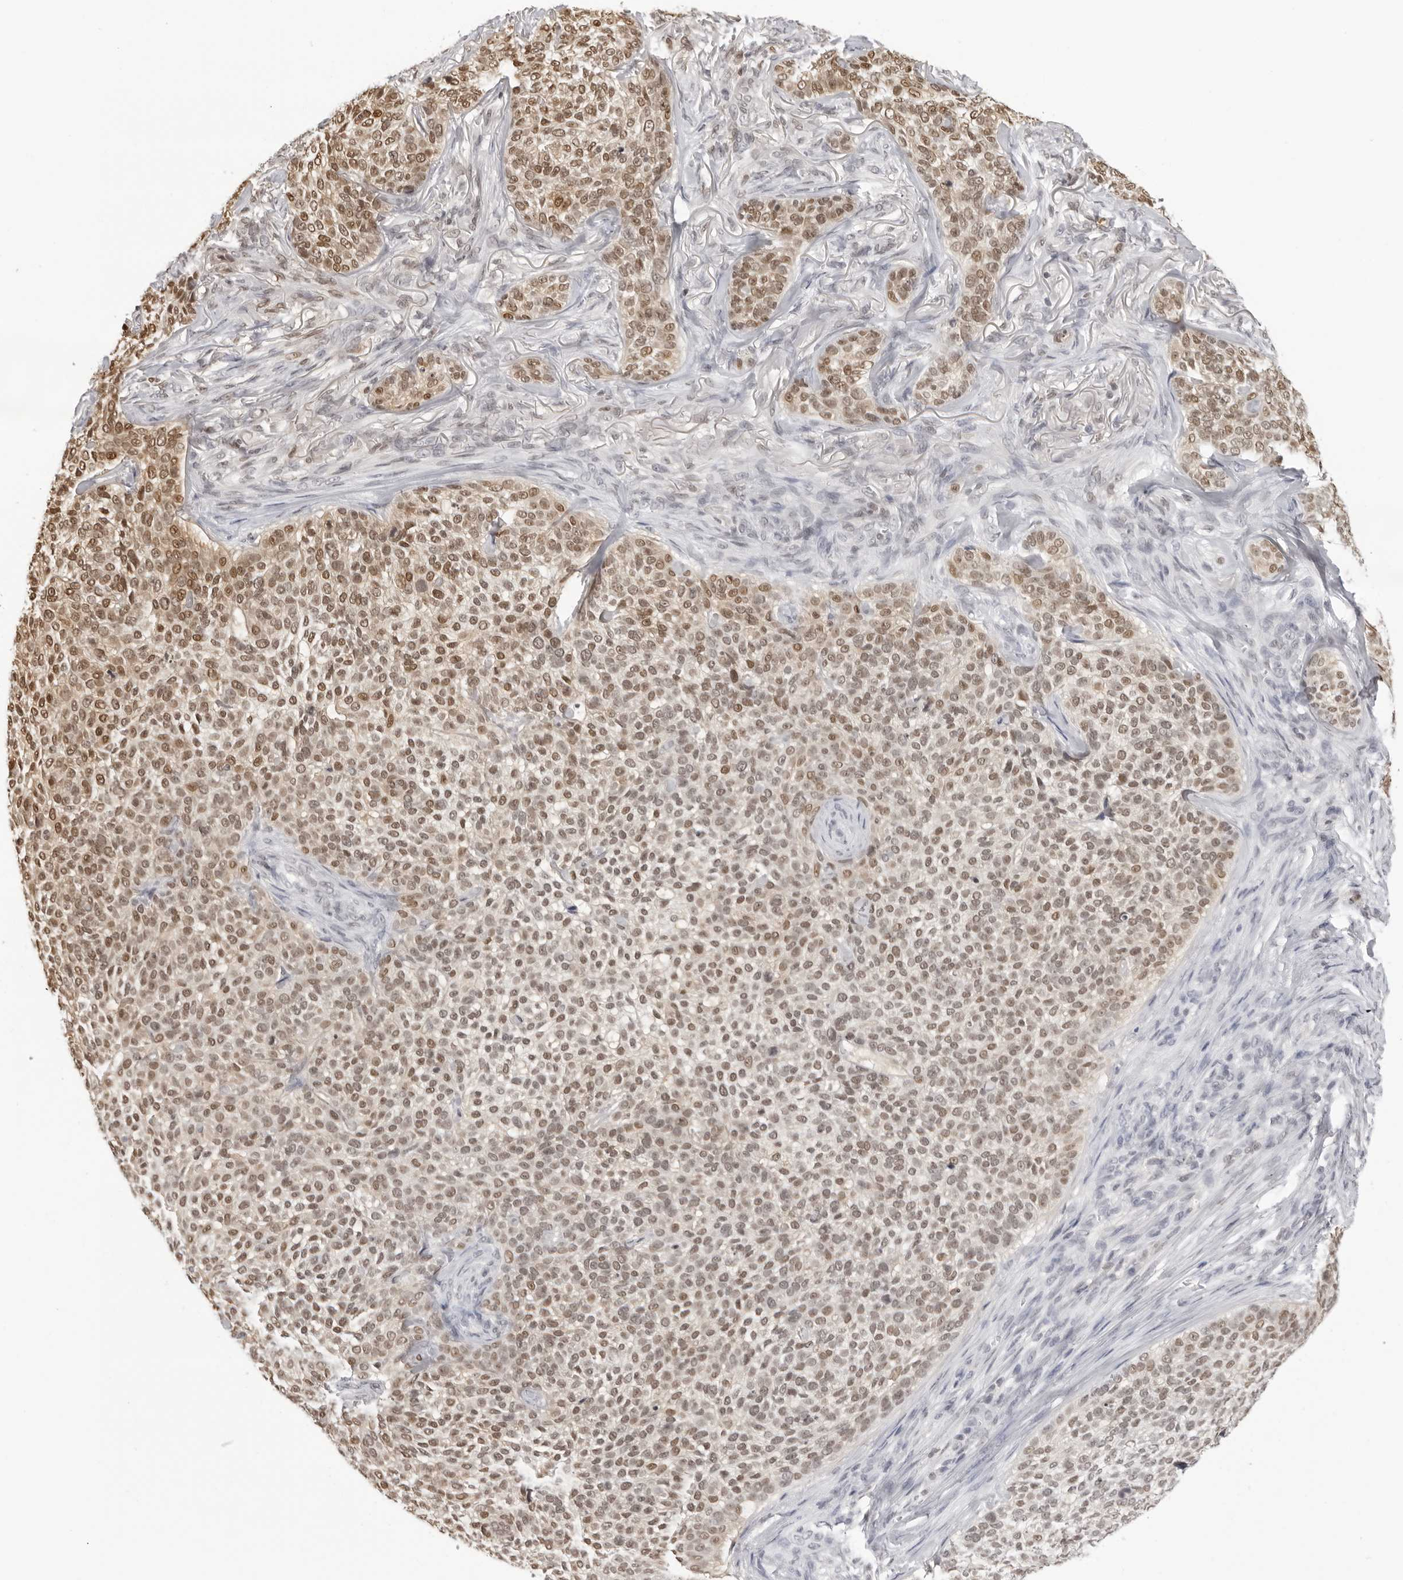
{"staining": {"intensity": "moderate", "quantity": ">75%", "location": "nuclear"}, "tissue": "skin cancer", "cell_type": "Tumor cells", "image_type": "cancer", "snomed": [{"axis": "morphology", "description": "Basal cell carcinoma"}, {"axis": "topography", "description": "Skin"}], "caption": "Moderate nuclear staining is appreciated in approximately >75% of tumor cells in skin cancer (basal cell carcinoma).", "gene": "HSPA4", "patient": {"sex": "female", "age": 64}}